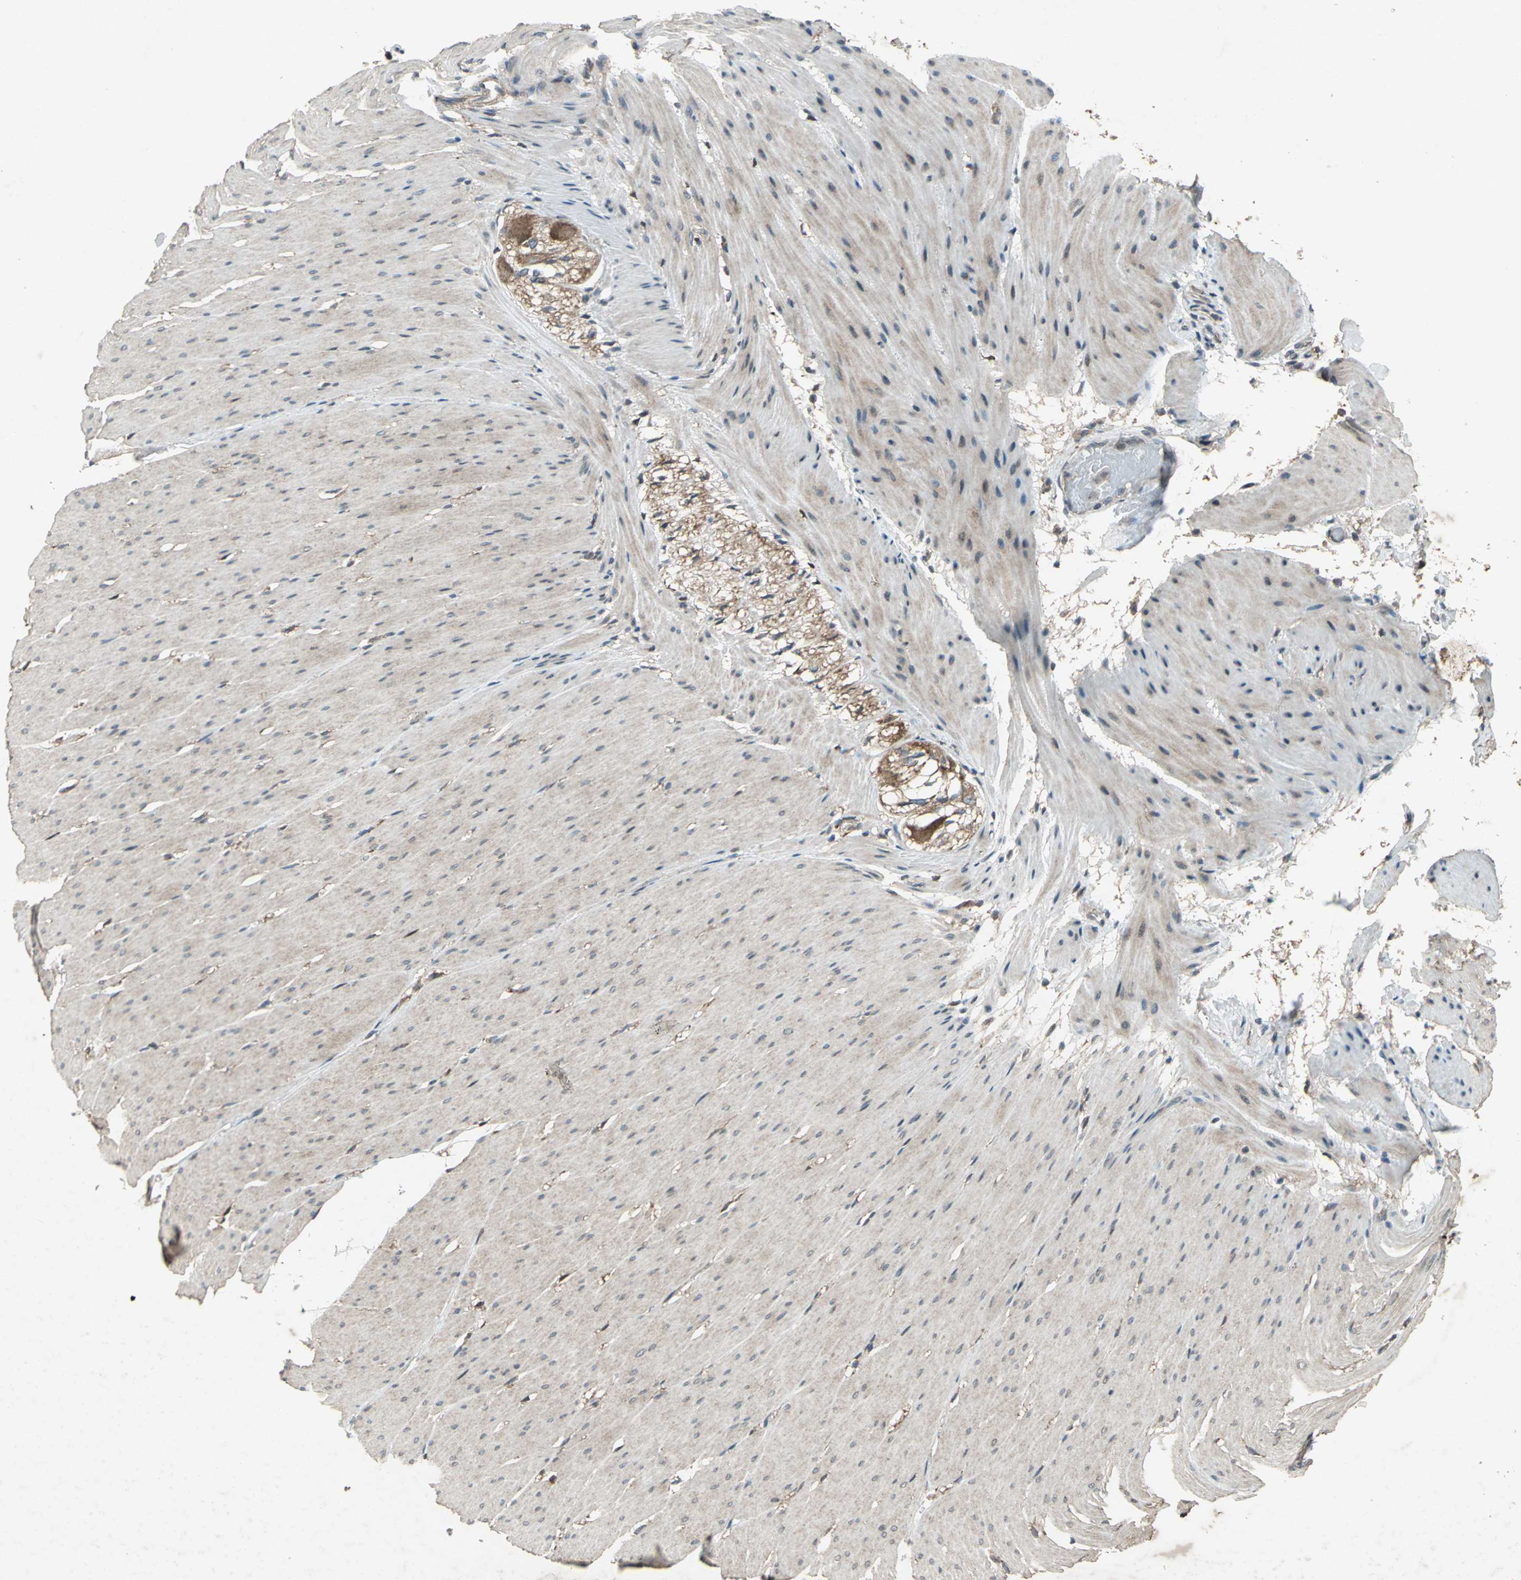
{"staining": {"intensity": "strong", "quantity": ">75%", "location": "cytoplasmic/membranous,nuclear"}, "tissue": "smooth muscle", "cell_type": "Smooth muscle cells", "image_type": "normal", "snomed": [{"axis": "morphology", "description": "Normal tissue, NOS"}, {"axis": "topography", "description": "Smooth muscle"}, {"axis": "topography", "description": "Colon"}], "caption": "Immunohistochemical staining of benign human smooth muscle shows strong cytoplasmic/membranous,nuclear protein positivity in about >75% of smooth muscle cells.", "gene": "SEPTIN4", "patient": {"sex": "male", "age": 67}}